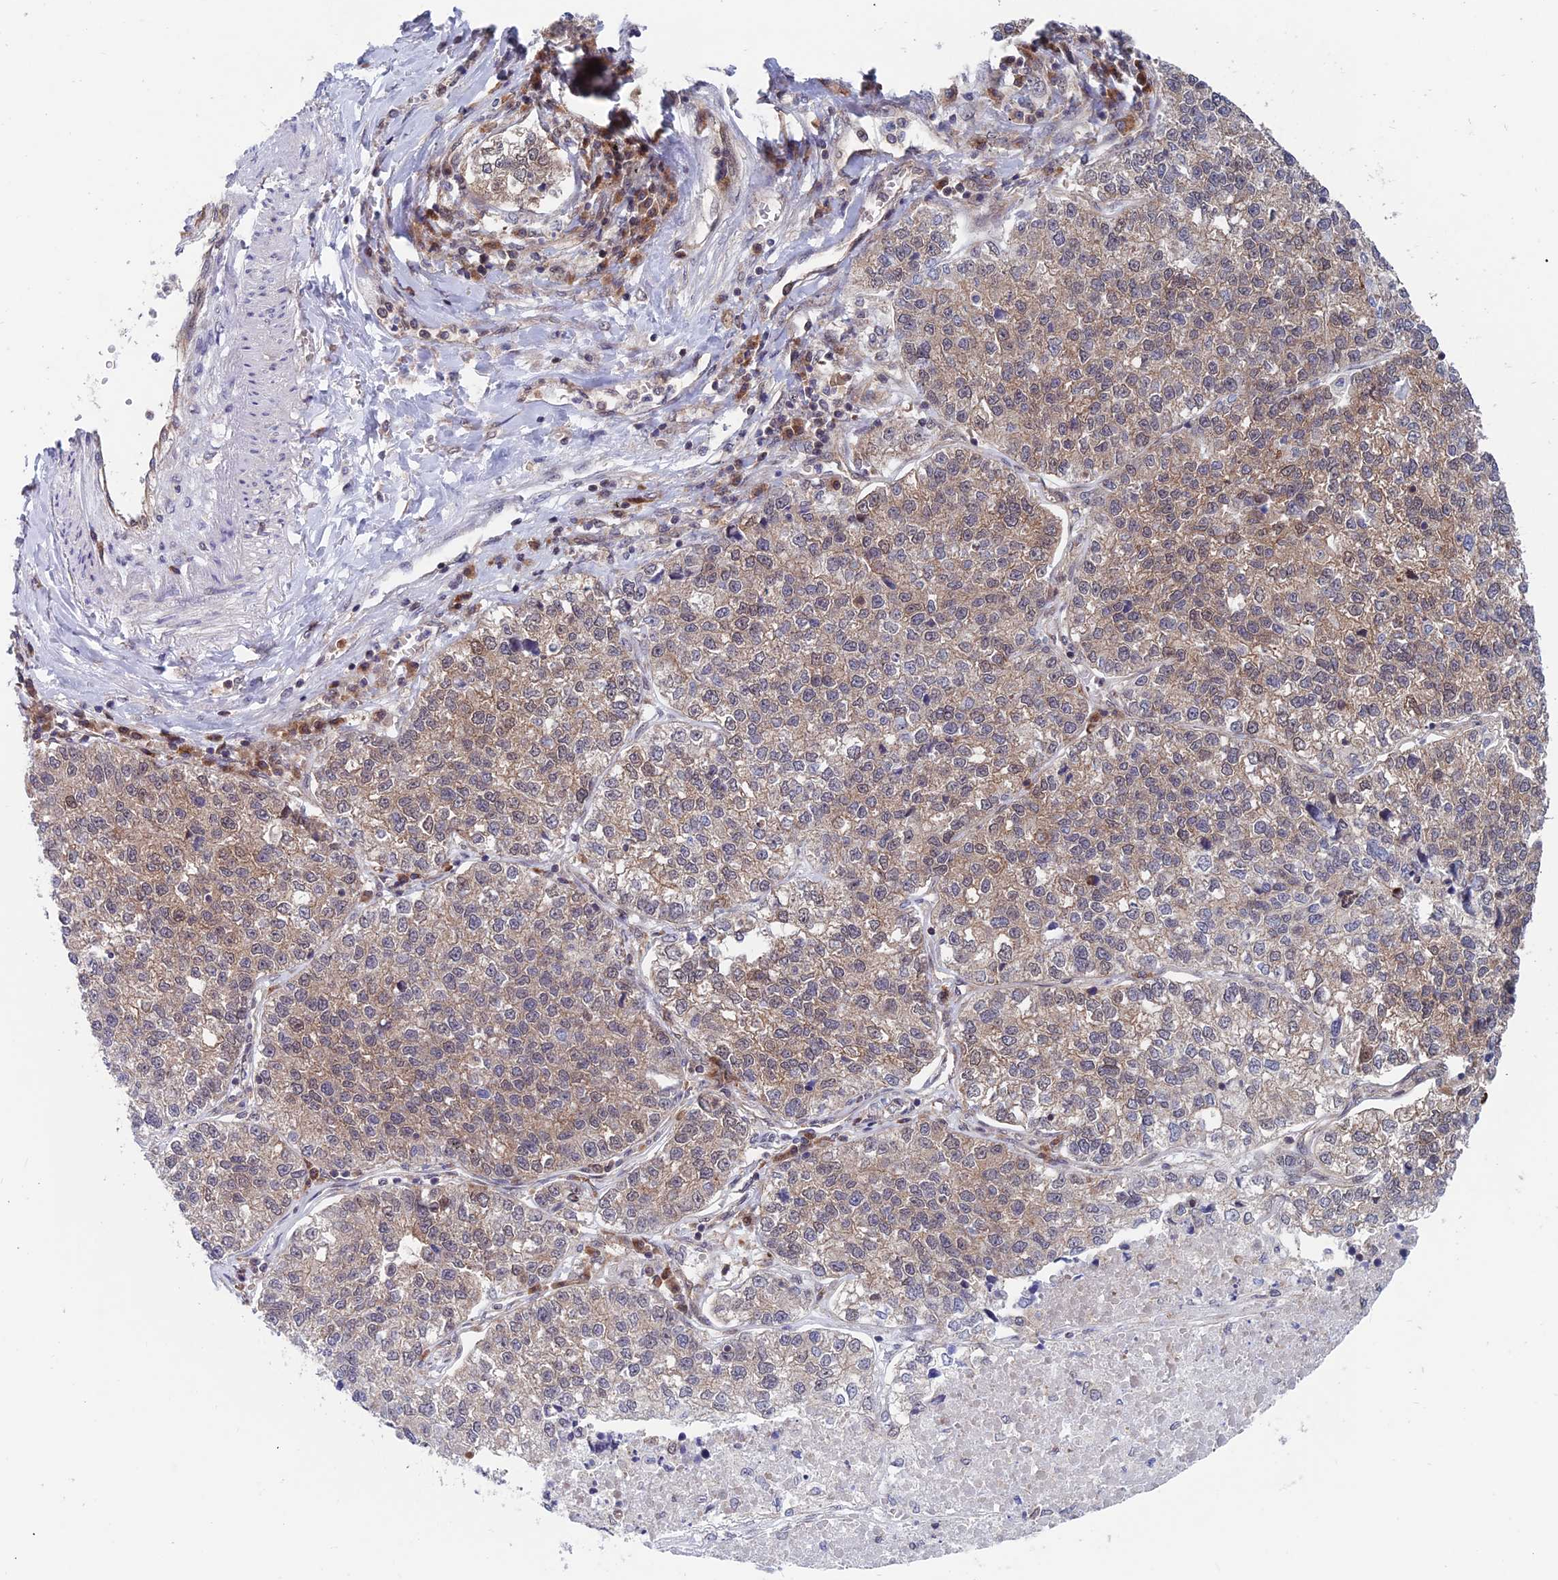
{"staining": {"intensity": "moderate", "quantity": ">75%", "location": "cytoplasmic/membranous"}, "tissue": "lung cancer", "cell_type": "Tumor cells", "image_type": "cancer", "snomed": [{"axis": "morphology", "description": "Adenocarcinoma, NOS"}, {"axis": "topography", "description": "Lung"}], "caption": "IHC of human adenocarcinoma (lung) displays medium levels of moderate cytoplasmic/membranous positivity in about >75% of tumor cells.", "gene": "IGBP1", "patient": {"sex": "male", "age": 49}}